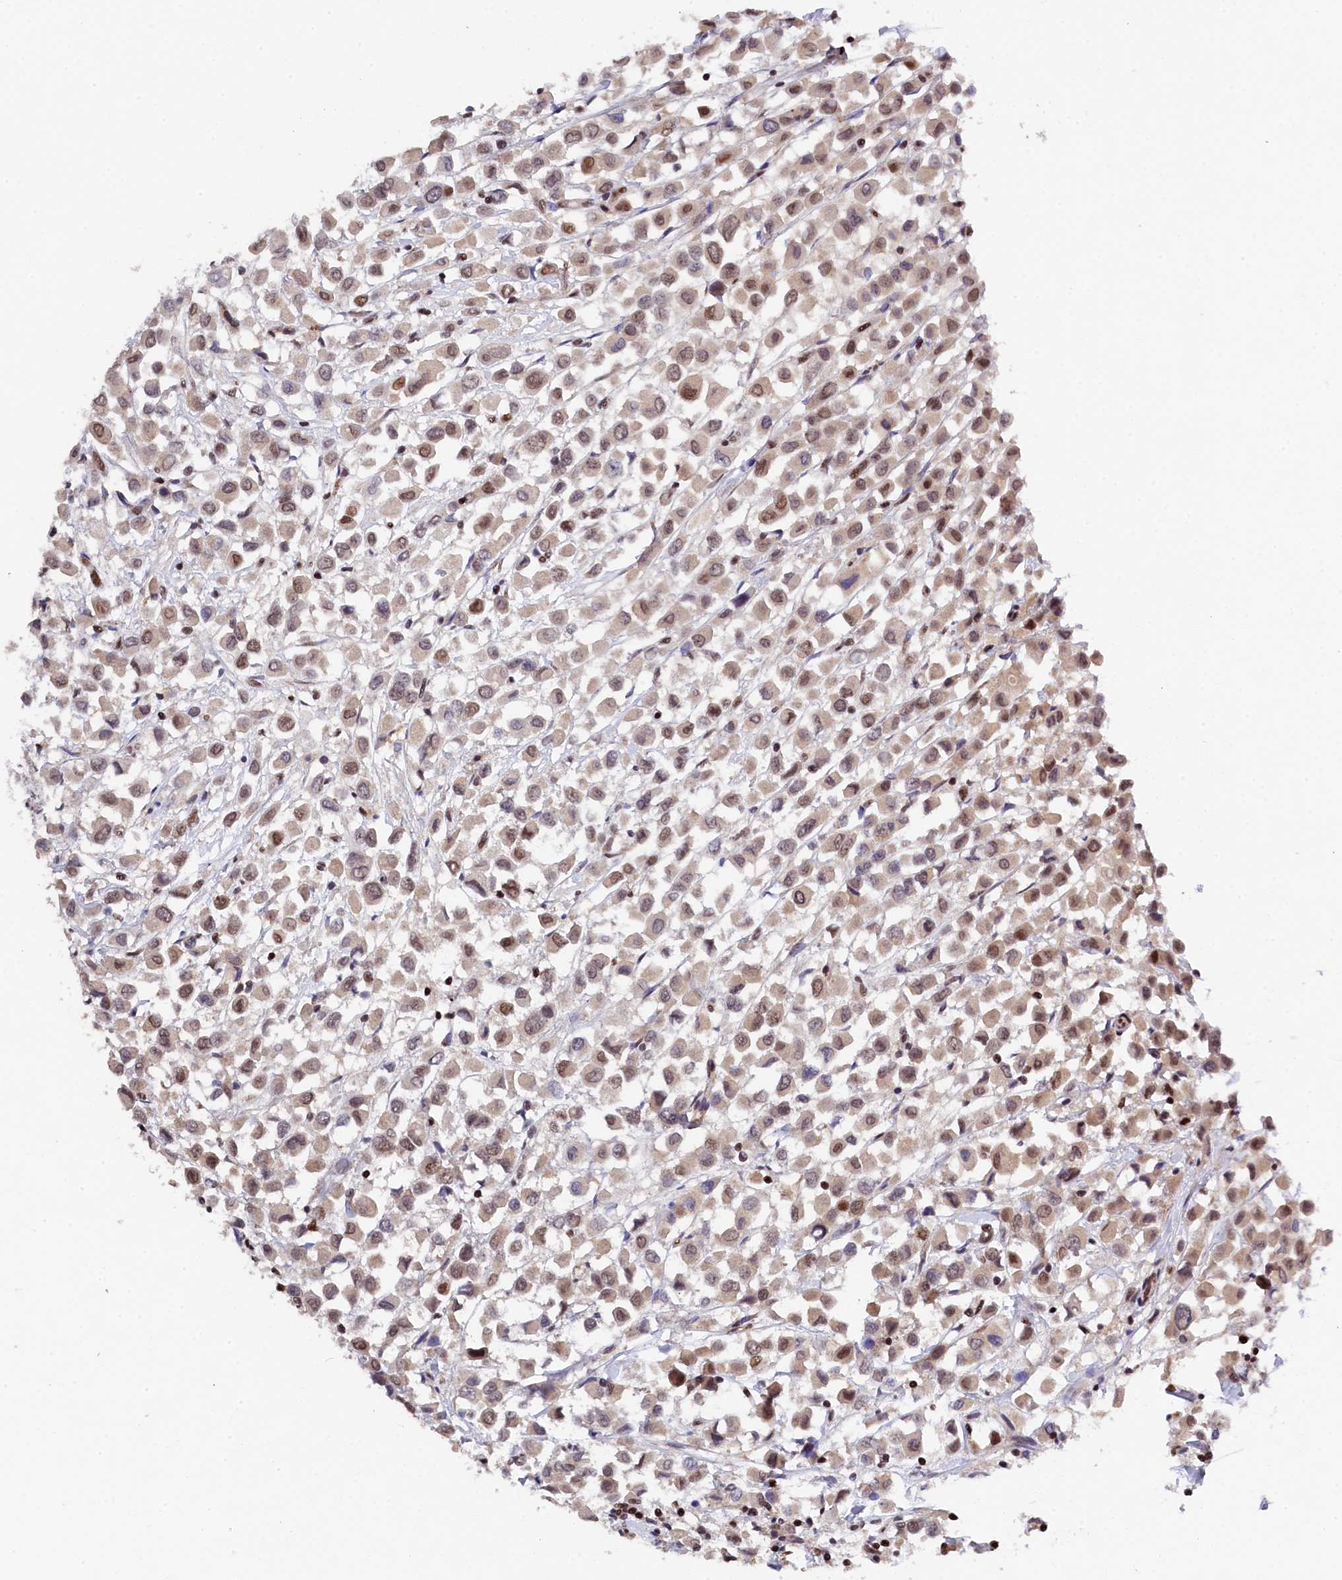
{"staining": {"intensity": "moderate", "quantity": "25%-75%", "location": "nuclear"}, "tissue": "breast cancer", "cell_type": "Tumor cells", "image_type": "cancer", "snomed": [{"axis": "morphology", "description": "Duct carcinoma"}, {"axis": "topography", "description": "Breast"}], "caption": "Protein expression analysis of breast cancer (infiltrating ductal carcinoma) displays moderate nuclear expression in about 25%-75% of tumor cells.", "gene": "ADIG", "patient": {"sex": "female", "age": 61}}